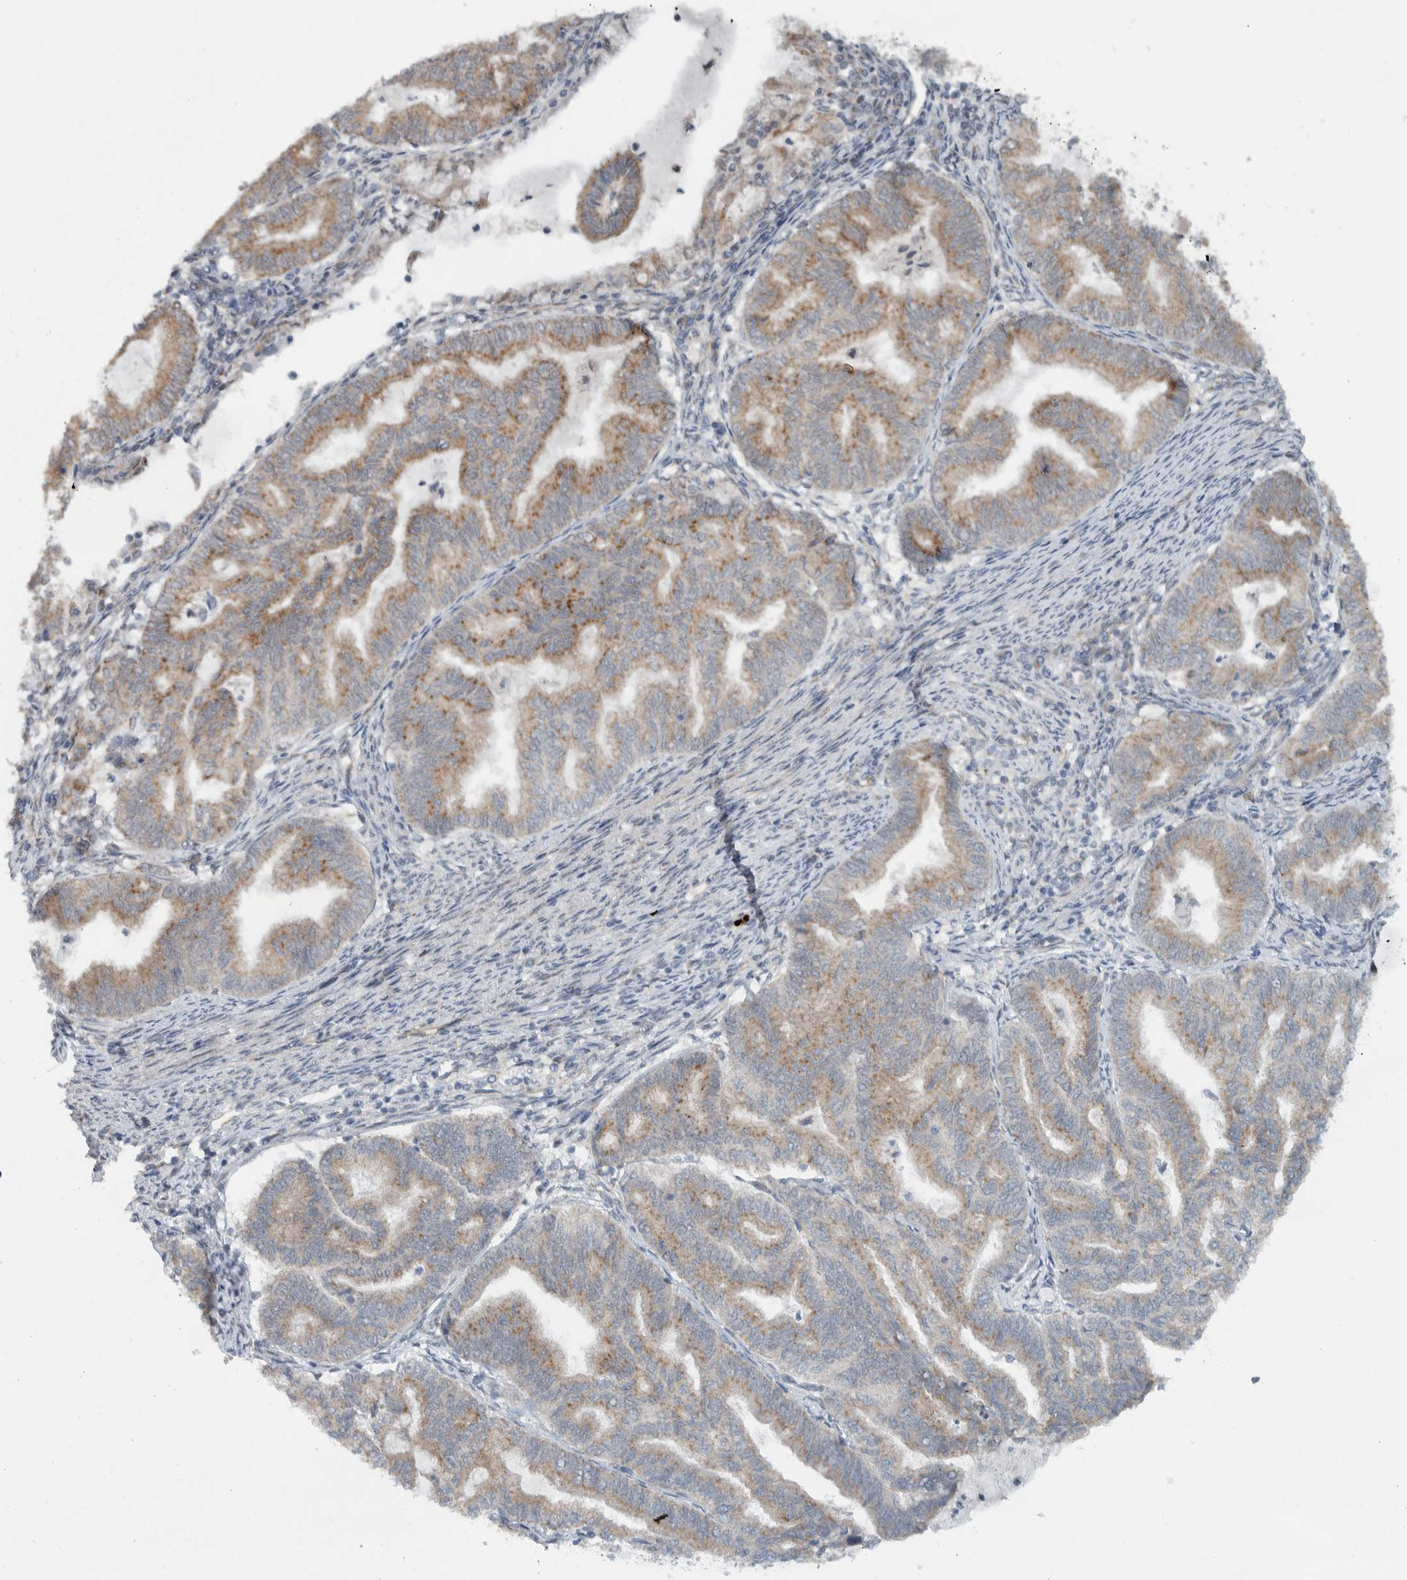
{"staining": {"intensity": "moderate", "quantity": "25%-75%", "location": "cytoplasmic/membranous"}, "tissue": "endometrial cancer", "cell_type": "Tumor cells", "image_type": "cancer", "snomed": [{"axis": "morphology", "description": "Adenocarcinoma, NOS"}, {"axis": "topography", "description": "Endometrium"}], "caption": "The photomicrograph exhibits immunohistochemical staining of endometrial adenocarcinoma. There is moderate cytoplasmic/membranous positivity is seen in about 25%-75% of tumor cells.", "gene": "RERE", "patient": {"sex": "female", "age": 79}}